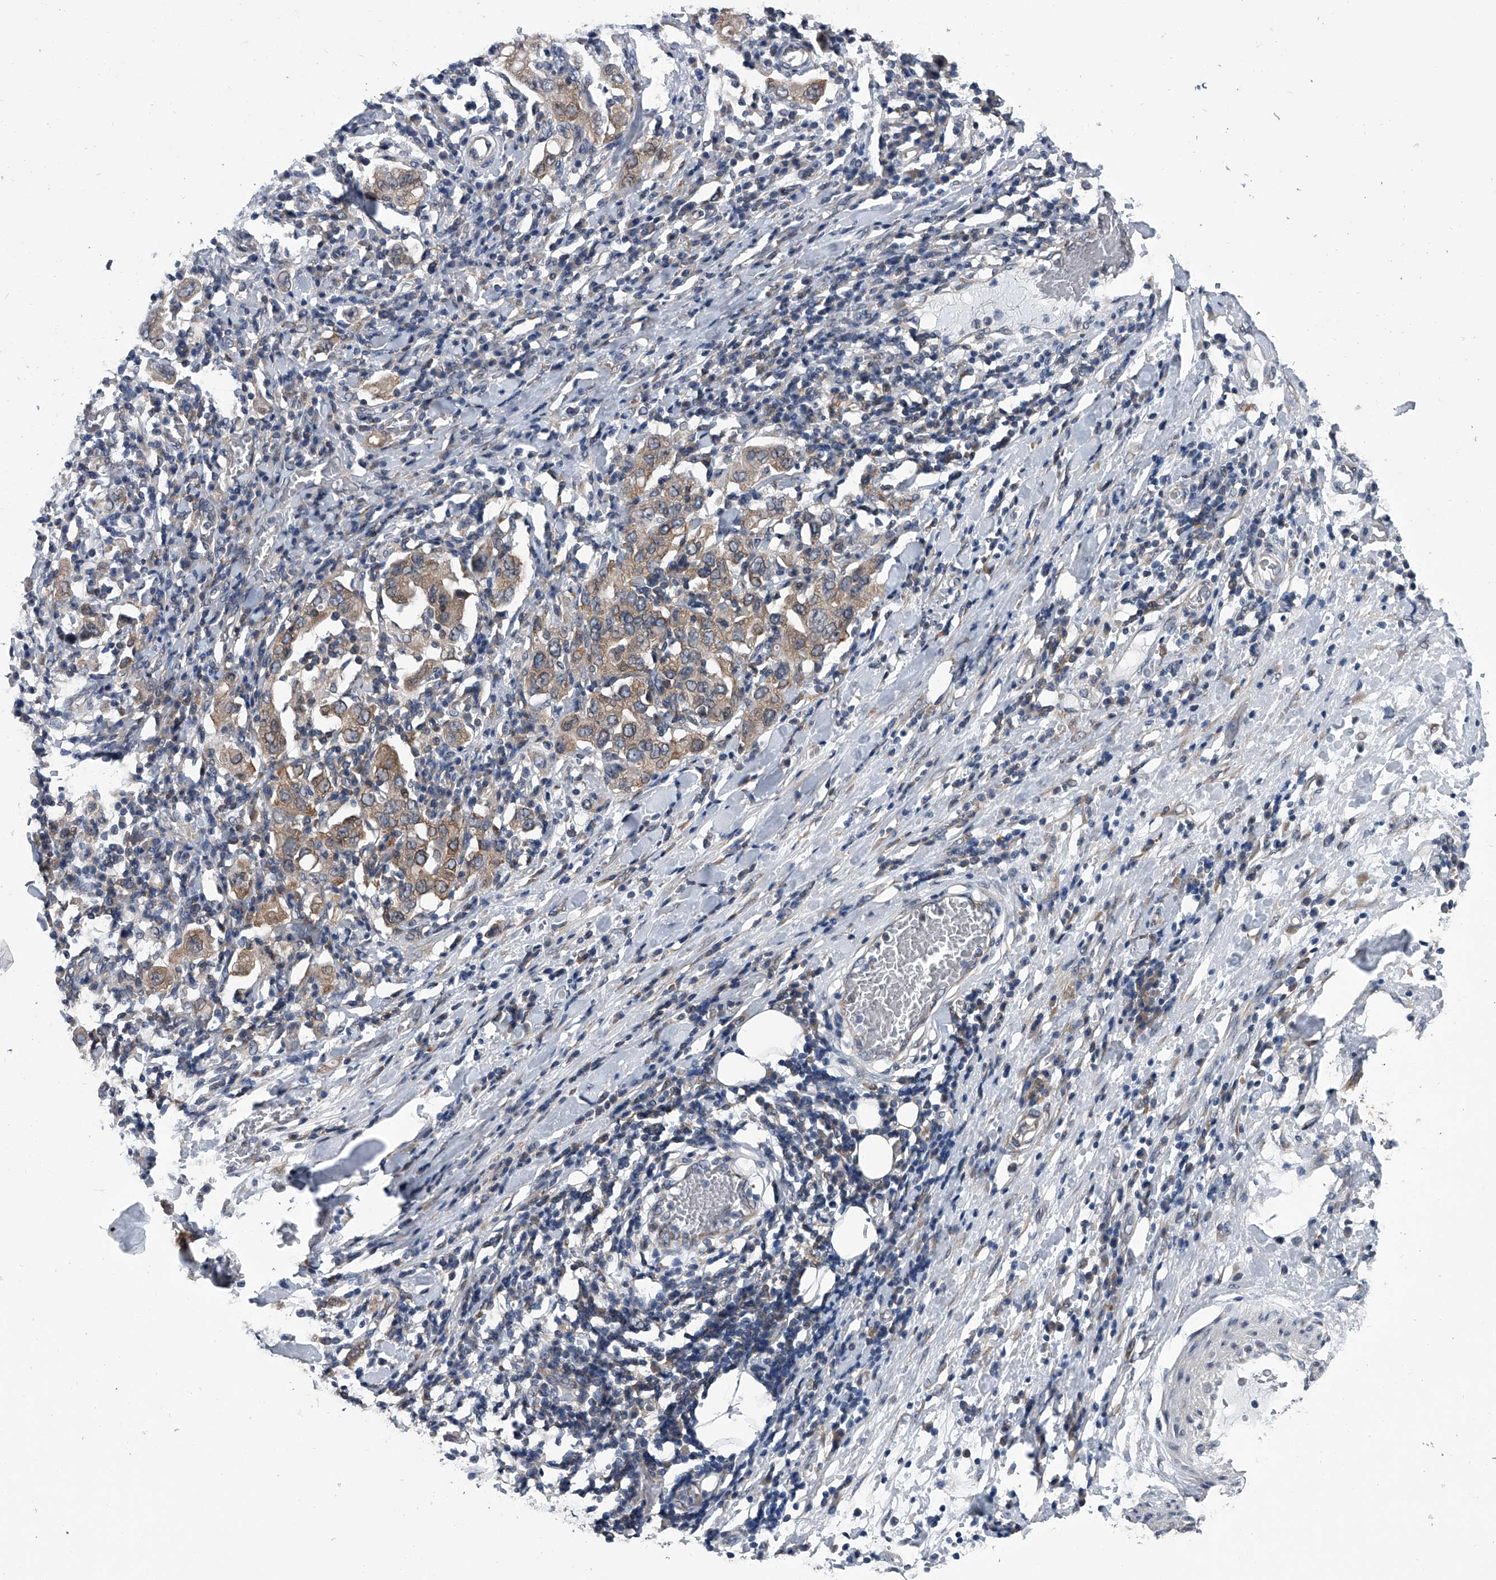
{"staining": {"intensity": "moderate", "quantity": "25%-75%", "location": "cytoplasmic/membranous"}, "tissue": "stomach cancer", "cell_type": "Tumor cells", "image_type": "cancer", "snomed": [{"axis": "morphology", "description": "Adenocarcinoma, NOS"}, {"axis": "topography", "description": "Stomach, upper"}], "caption": "Tumor cells show moderate cytoplasmic/membranous positivity in approximately 25%-75% of cells in adenocarcinoma (stomach).", "gene": "PPP2R5D", "patient": {"sex": "male", "age": 62}}